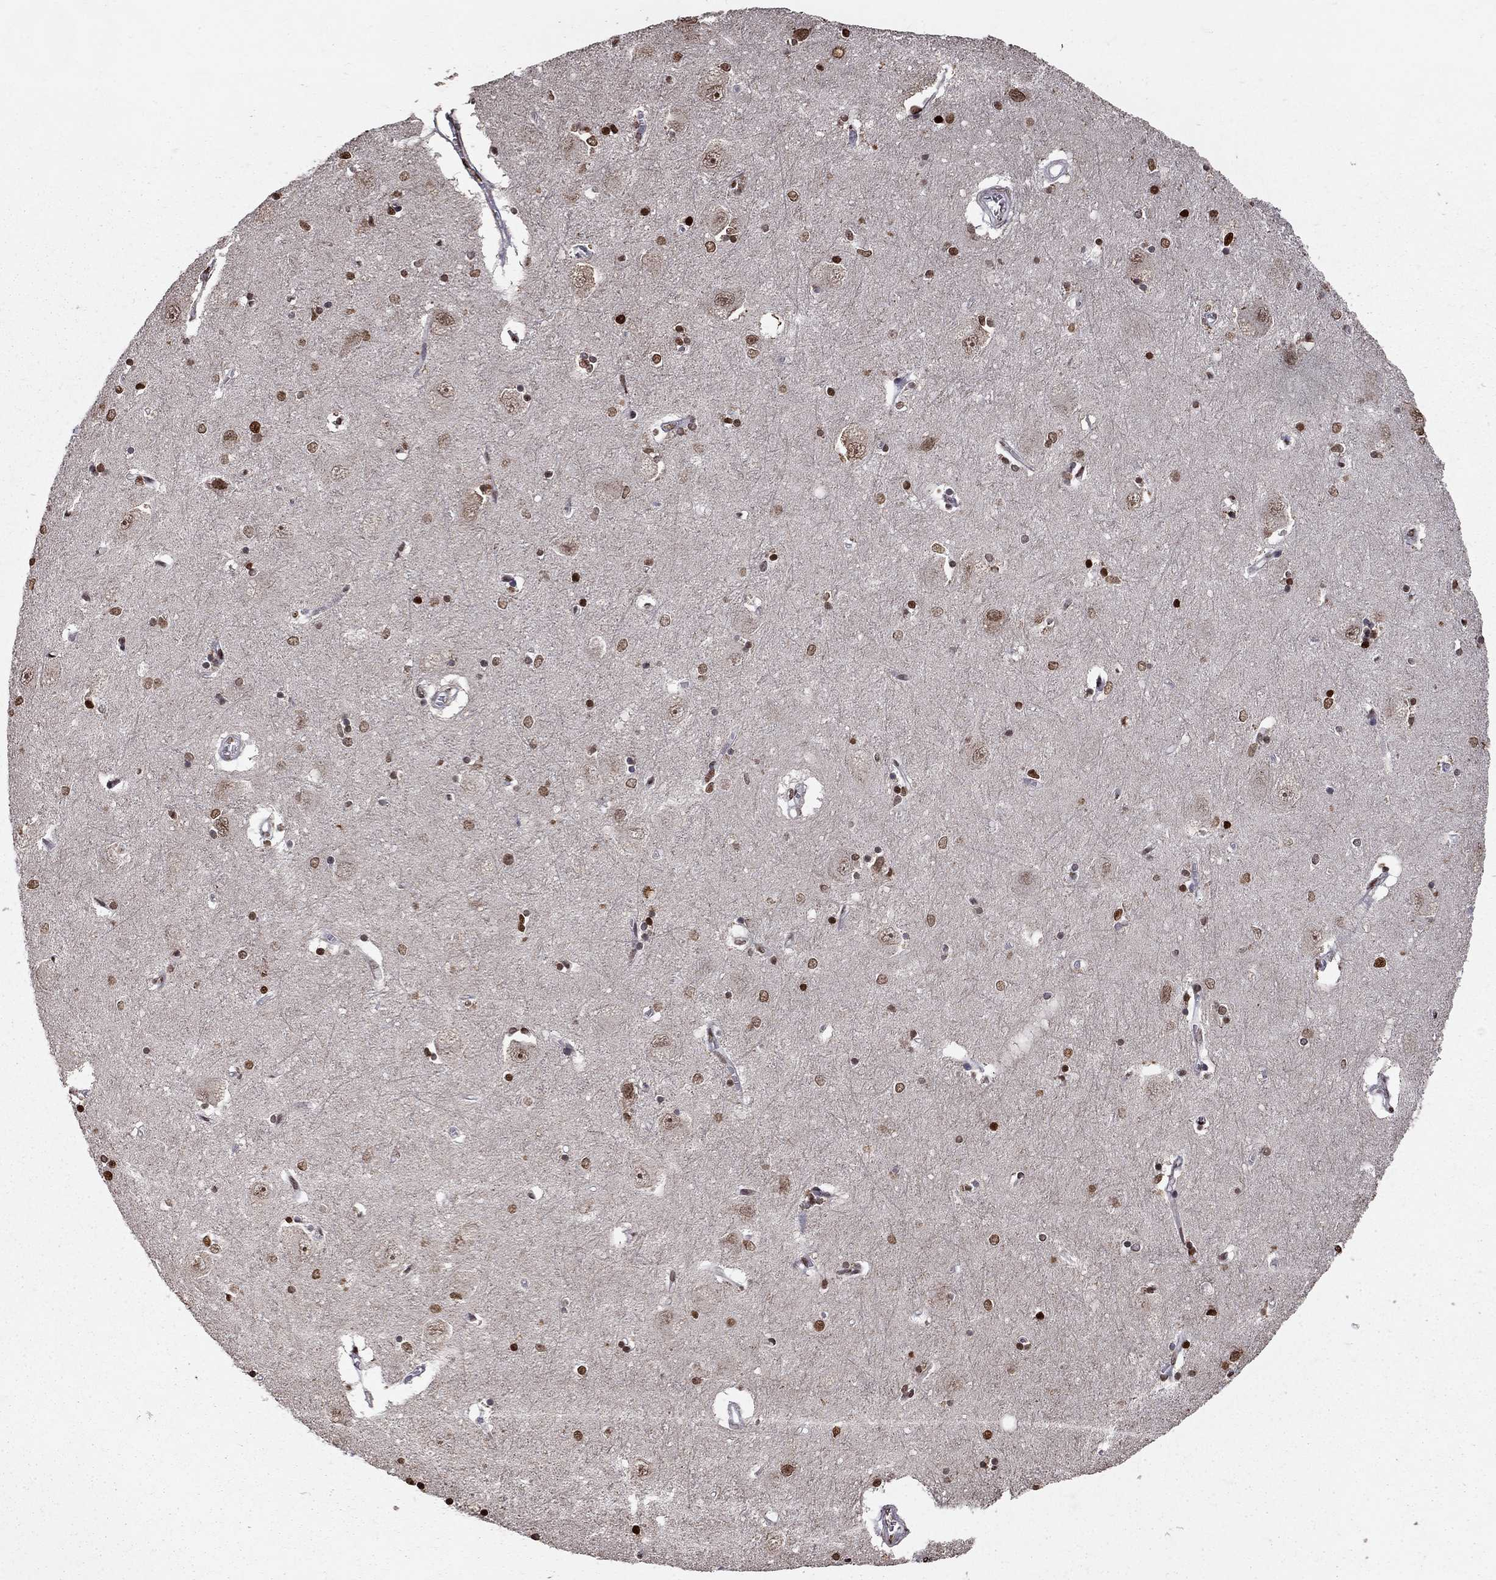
{"staining": {"intensity": "strong", "quantity": "25%-75%", "location": "nuclear"}, "tissue": "caudate", "cell_type": "Glial cells", "image_type": "normal", "snomed": [{"axis": "morphology", "description": "Normal tissue, NOS"}, {"axis": "topography", "description": "Lateral ventricle wall"}], "caption": "This is a micrograph of IHC staining of benign caudate, which shows strong positivity in the nuclear of glial cells.", "gene": "HDAC3", "patient": {"sex": "male", "age": 54}}